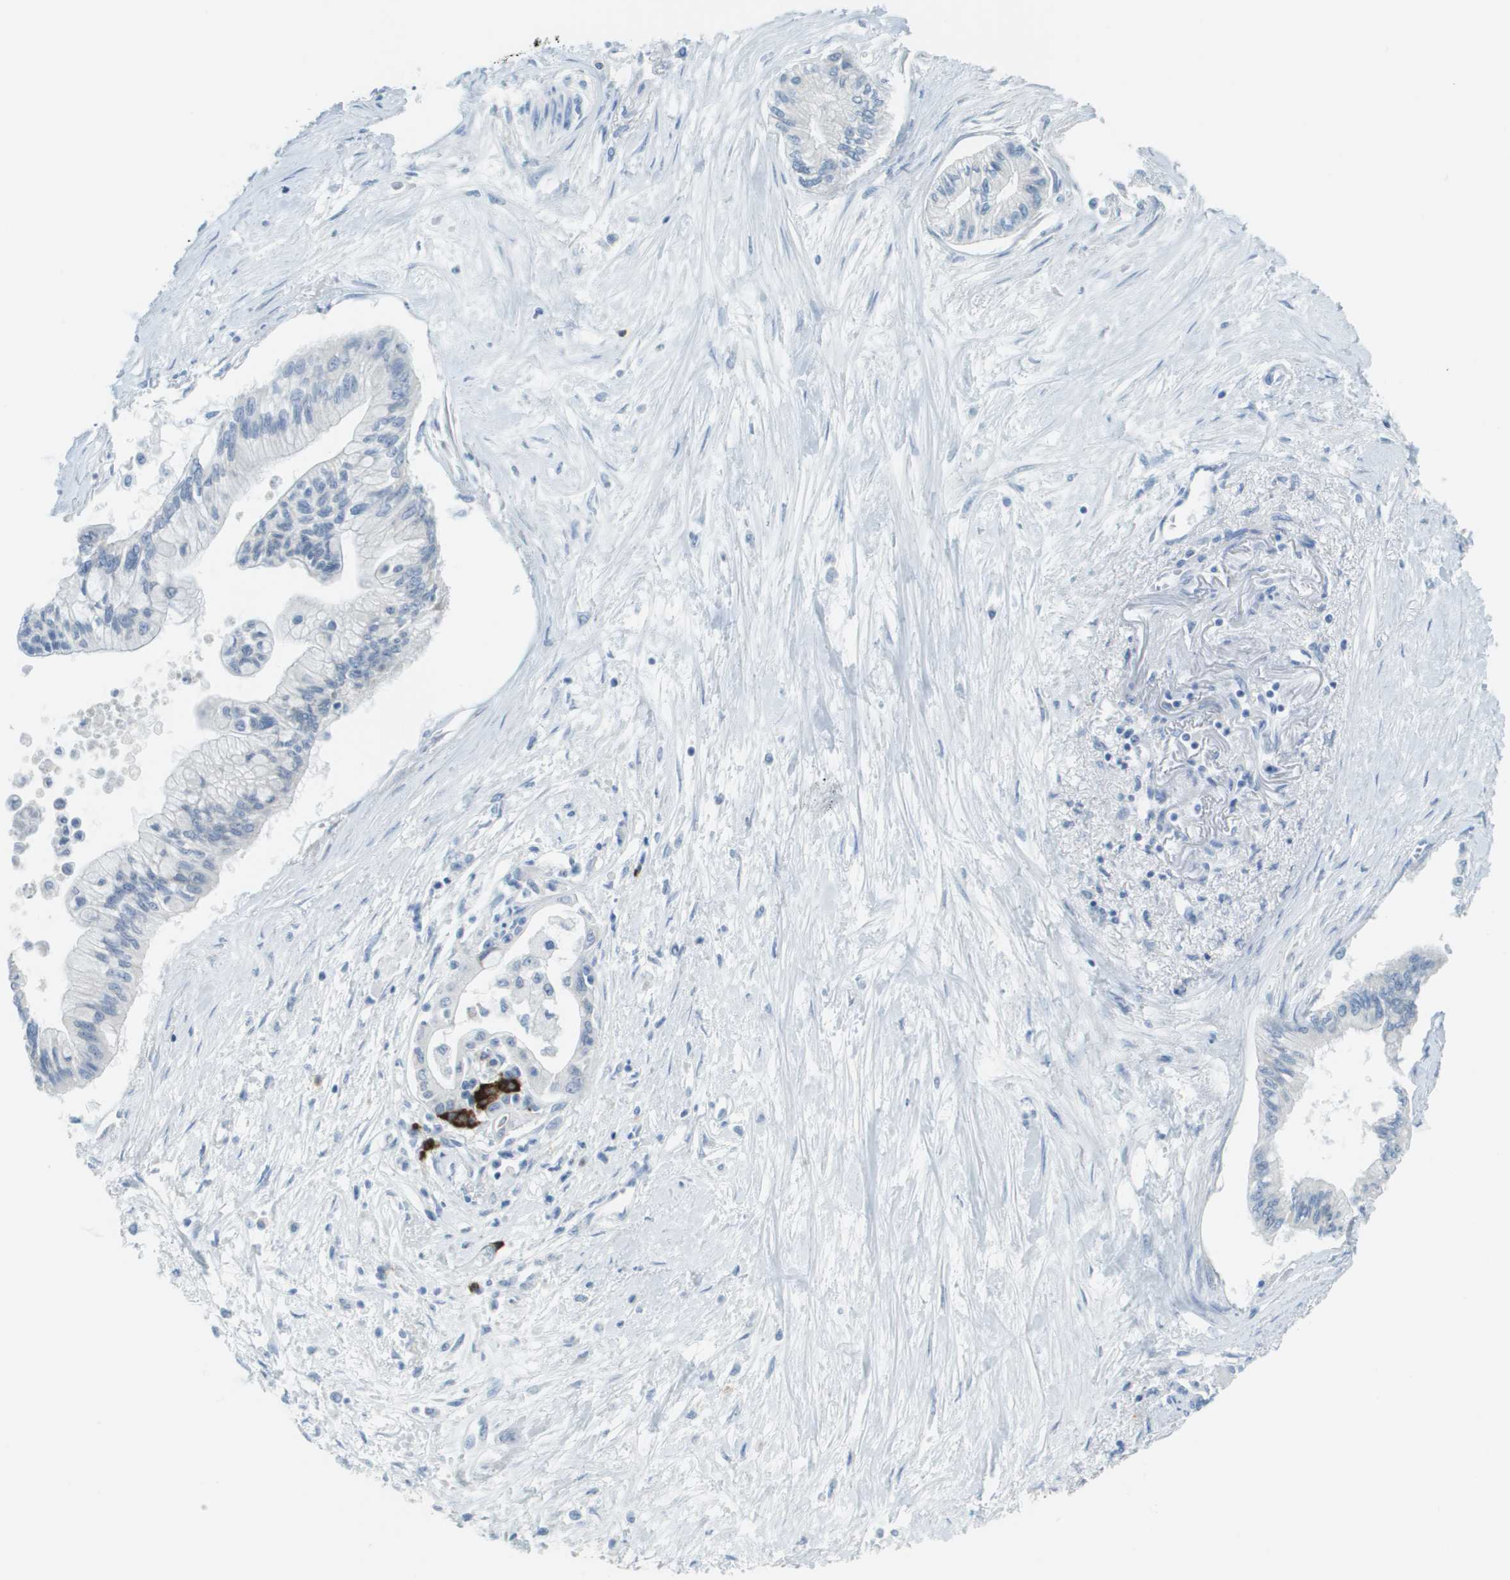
{"staining": {"intensity": "weak", "quantity": "<25%", "location": "cytoplasmic/membranous"}, "tissue": "pancreatic cancer", "cell_type": "Tumor cells", "image_type": "cancer", "snomed": [{"axis": "morphology", "description": "Adenocarcinoma, NOS"}, {"axis": "topography", "description": "Pancreas"}], "caption": "High magnification brightfield microscopy of pancreatic cancer stained with DAB (brown) and counterstained with hematoxylin (blue): tumor cells show no significant positivity.", "gene": "PTGDR2", "patient": {"sex": "female", "age": 77}}